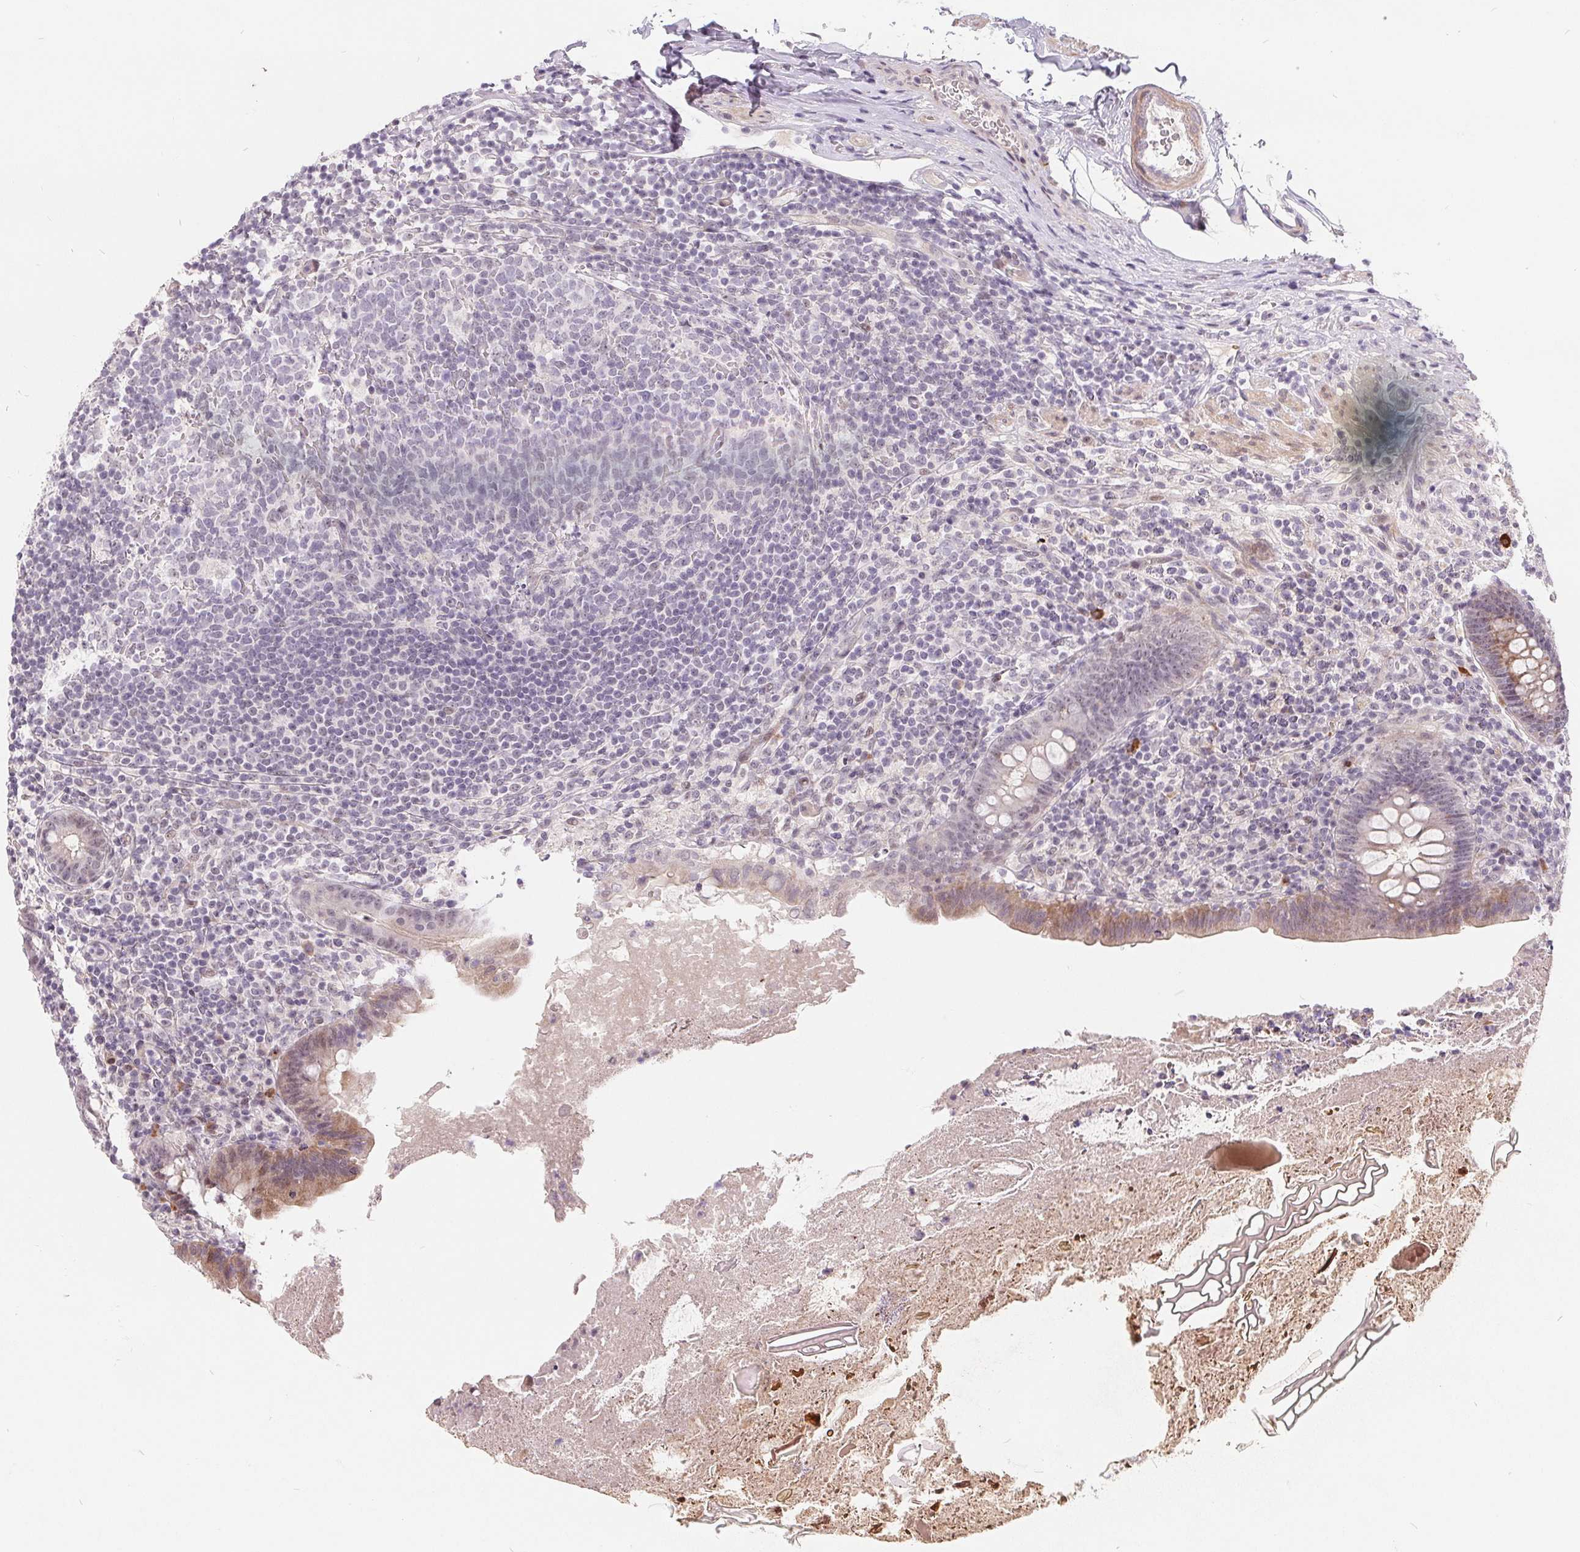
{"staining": {"intensity": "moderate", "quantity": "<25%", "location": "cytoplasmic/membranous"}, "tissue": "appendix", "cell_type": "Glandular cells", "image_type": "normal", "snomed": [{"axis": "morphology", "description": "Normal tissue, NOS"}, {"axis": "topography", "description": "Appendix"}], "caption": "The photomicrograph demonstrates staining of normal appendix, revealing moderate cytoplasmic/membranous protein staining (brown color) within glandular cells.", "gene": "NRG2", "patient": {"sex": "male", "age": 47}}